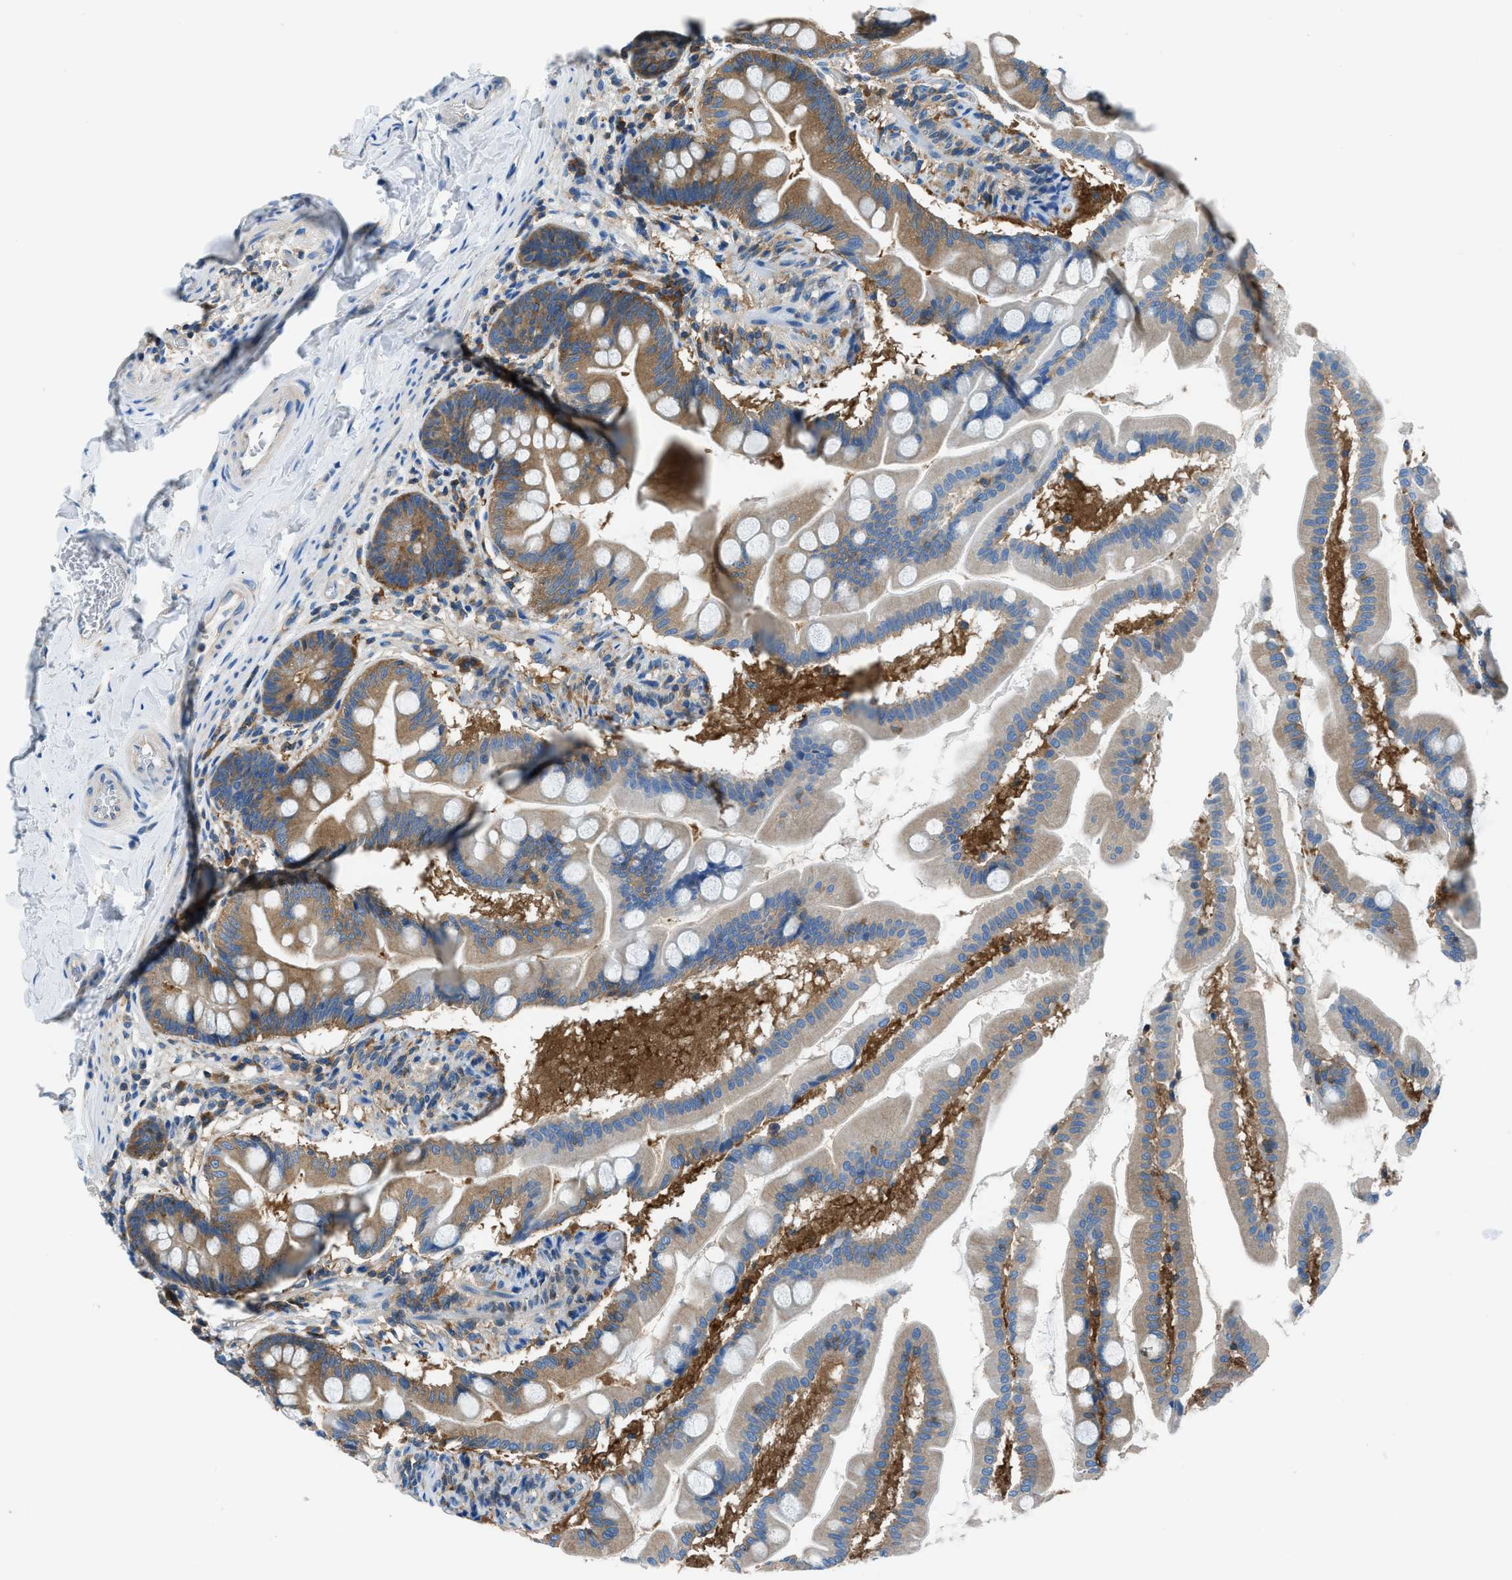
{"staining": {"intensity": "moderate", "quantity": "25%-75%", "location": "cytoplasmic/membranous"}, "tissue": "small intestine", "cell_type": "Glandular cells", "image_type": "normal", "snomed": [{"axis": "morphology", "description": "Normal tissue, NOS"}, {"axis": "topography", "description": "Small intestine"}], "caption": "Normal small intestine displays moderate cytoplasmic/membranous positivity in about 25%-75% of glandular cells, visualized by immunohistochemistry. The protein of interest is stained brown, and the nuclei are stained in blue (DAB (3,3'-diaminobenzidine) IHC with brightfield microscopy, high magnification).", "gene": "SARS1", "patient": {"sex": "female", "age": 56}}